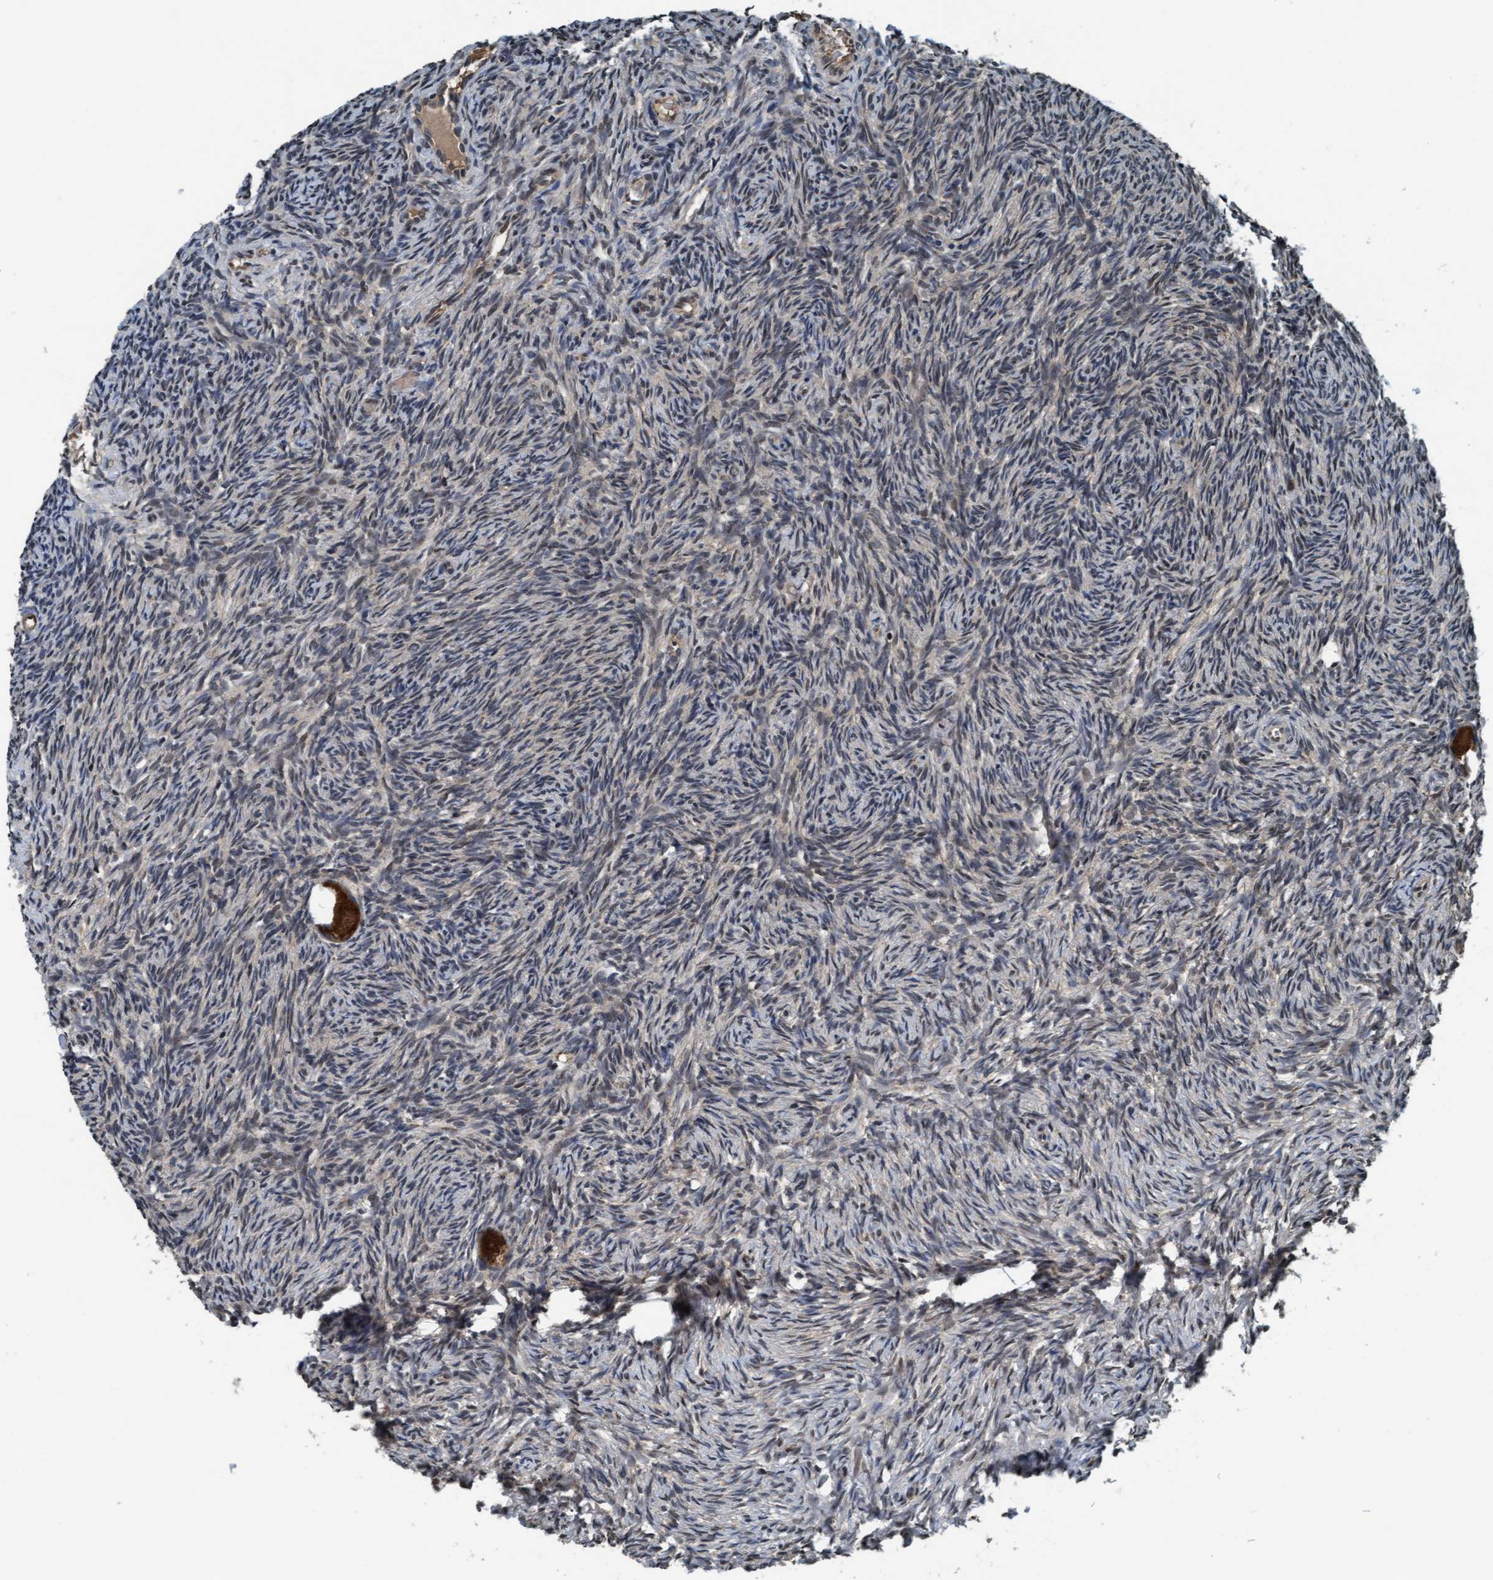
{"staining": {"intensity": "strong", "quantity": ">75%", "location": "cytoplasmic/membranous"}, "tissue": "ovary", "cell_type": "Follicle cells", "image_type": "normal", "snomed": [{"axis": "morphology", "description": "Normal tissue, NOS"}, {"axis": "topography", "description": "Ovary"}], "caption": "Immunohistochemistry (IHC) image of benign ovary: ovary stained using immunohistochemistry (IHC) exhibits high levels of strong protein expression localized specifically in the cytoplasmic/membranous of follicle cells, appearing as a cytoplasmic/membranous brown color.", "gene": "WASF1", "patient": {"sex": "female", "age": 35}}